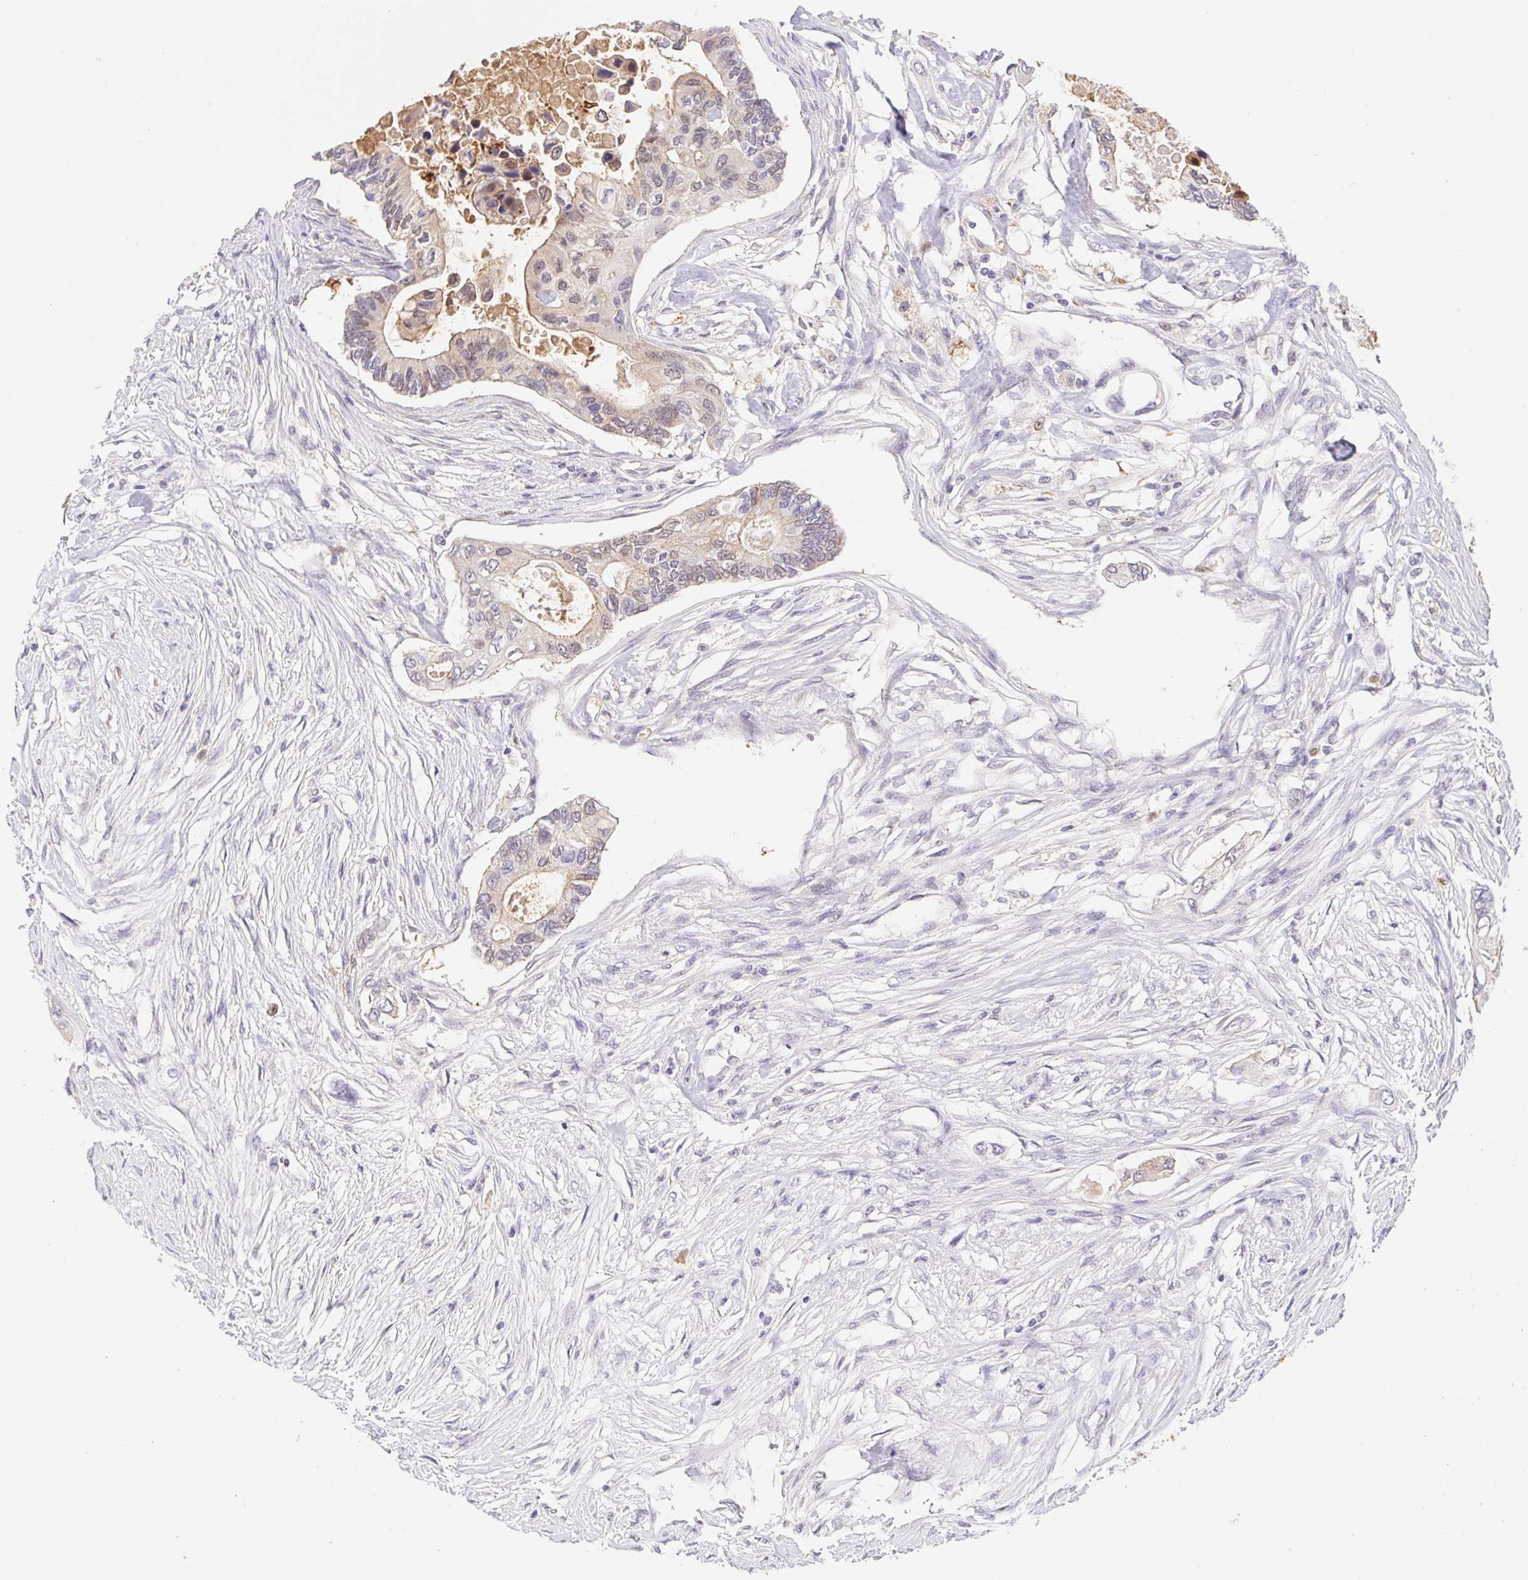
{"staining": {"intensity": "weak", "quantity": "25%-75%", "location": "cytoplasmic/membranous,nuclear"}, "tissue": "pancreatic cancer", "cell_type": "Tumor cells", "image_type": "cancer", "snomed": [{"axis": "morphology", "description": "Adenocarcinoma, NOS"}, {"axis": "topography", "description": "Pancreas"}], "caption": "Immunohistochemical staining of pancreatic adenocarcinoma shows low levels of weak cytoplasmic/membranous and nuclear protein staining in approximately 25%-75% of tumor cells. The staining was performed using DAB (3,3'-diaminobenzidine) to visualize the protein expression in brown, while the nuclei were stained in blue with hematoxylin (Magnification: 20x).", "gene": "L3MBTL4", "patient": {"sex": "female", "age": 63}}